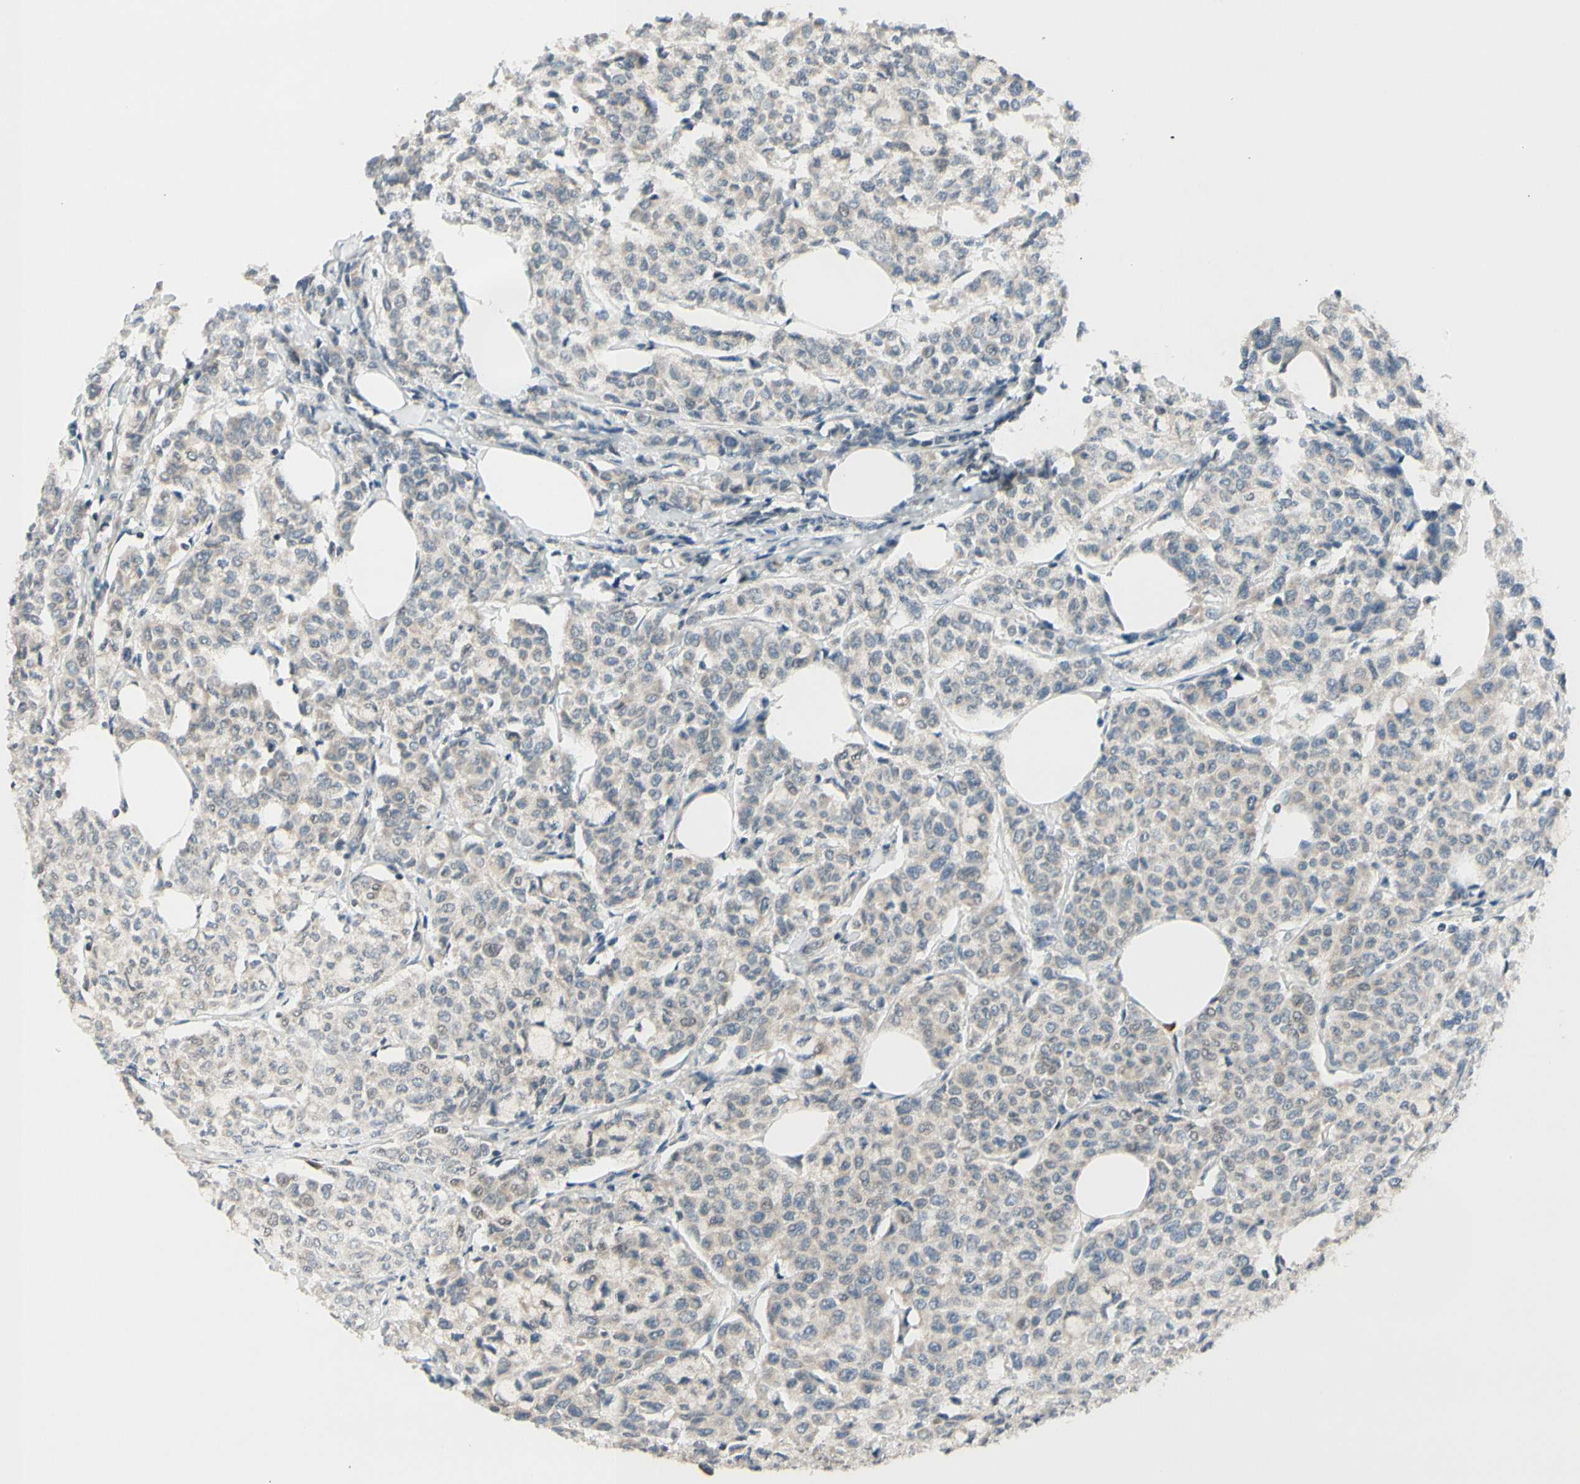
{"staining": {"intensity": "negative", "quantity": "none", "location": "none"}, "tissue": "breast cancer", "cell_type": "Tumor cells", "image_type": "cancer", "snomed": [{"axis": "morphology", "description": "Lobular carcinoma"}, {"axis": "topography", "description": "Breast"}], "caption": "Image shows no protein expression in tumor cells of breast lobular carcinoma tissue. The staining was performed using DAB to visualize the protein expression in brown, while the nuclei were stained in blue with hematoxylin (Magnification: 20x).", "gene": "FGF10", "patient": {"sex": "female", "age": 60}}